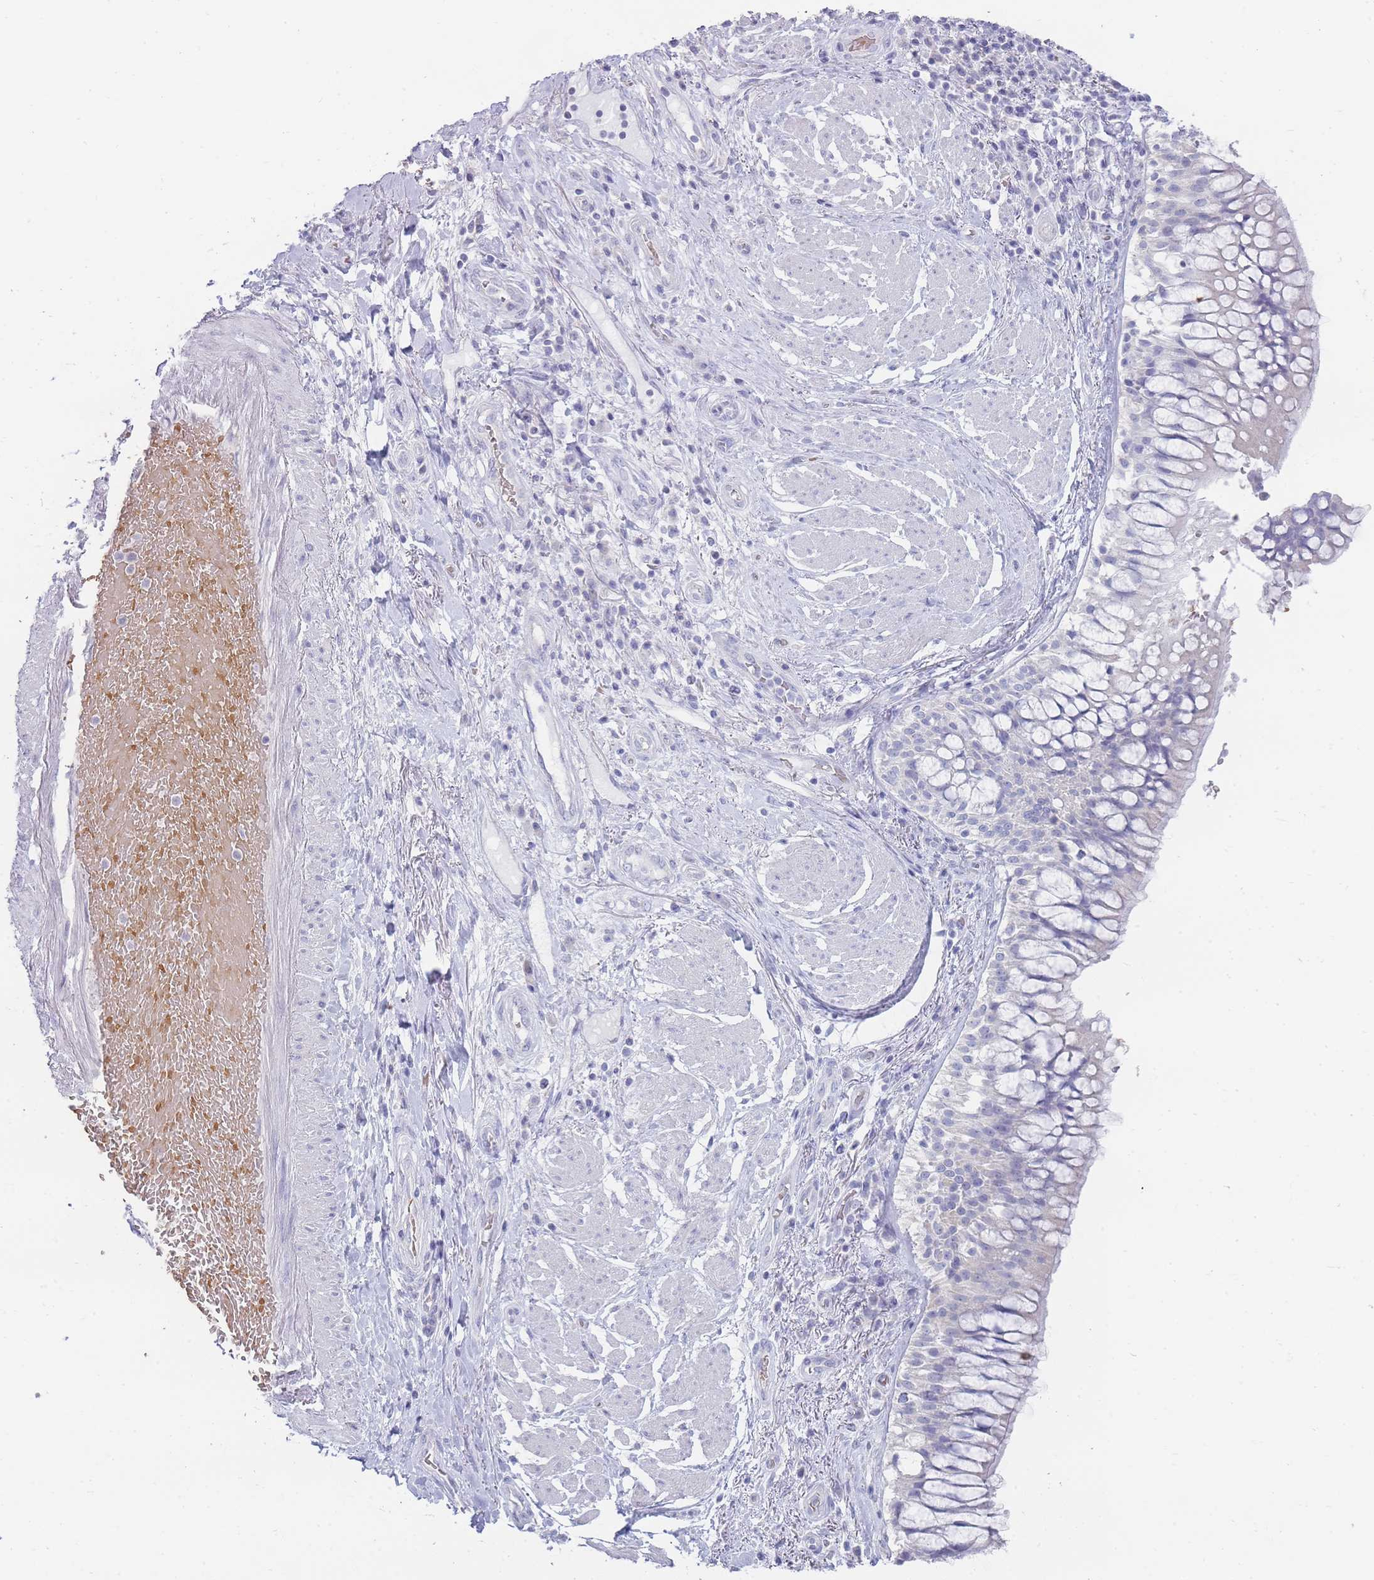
{"staining": {"intensity": "negative", "quantity": "none", "location": "none"}, "tissue": "adipose tissue", "cell_type": "Adipocytes", "image_type": "normal", "snomed": [{"axis": "morphology", "description": "Normal tissue, NOS"}, {"axis": "morphology", "description": "Squamous cell carcinoma, NOS"}, {"axis": "topography", "description": "Bronchus"}, {"axis": "topography", "description": "Lung"}], "caption": "DAB immunohistochemical staining of normal human adipose tissue shows no significant positivity in adipocytes. Nuclei are stained in blue.", "gene": "ENSG00000284931", "patient": {"sex": "male", "age": 64}}